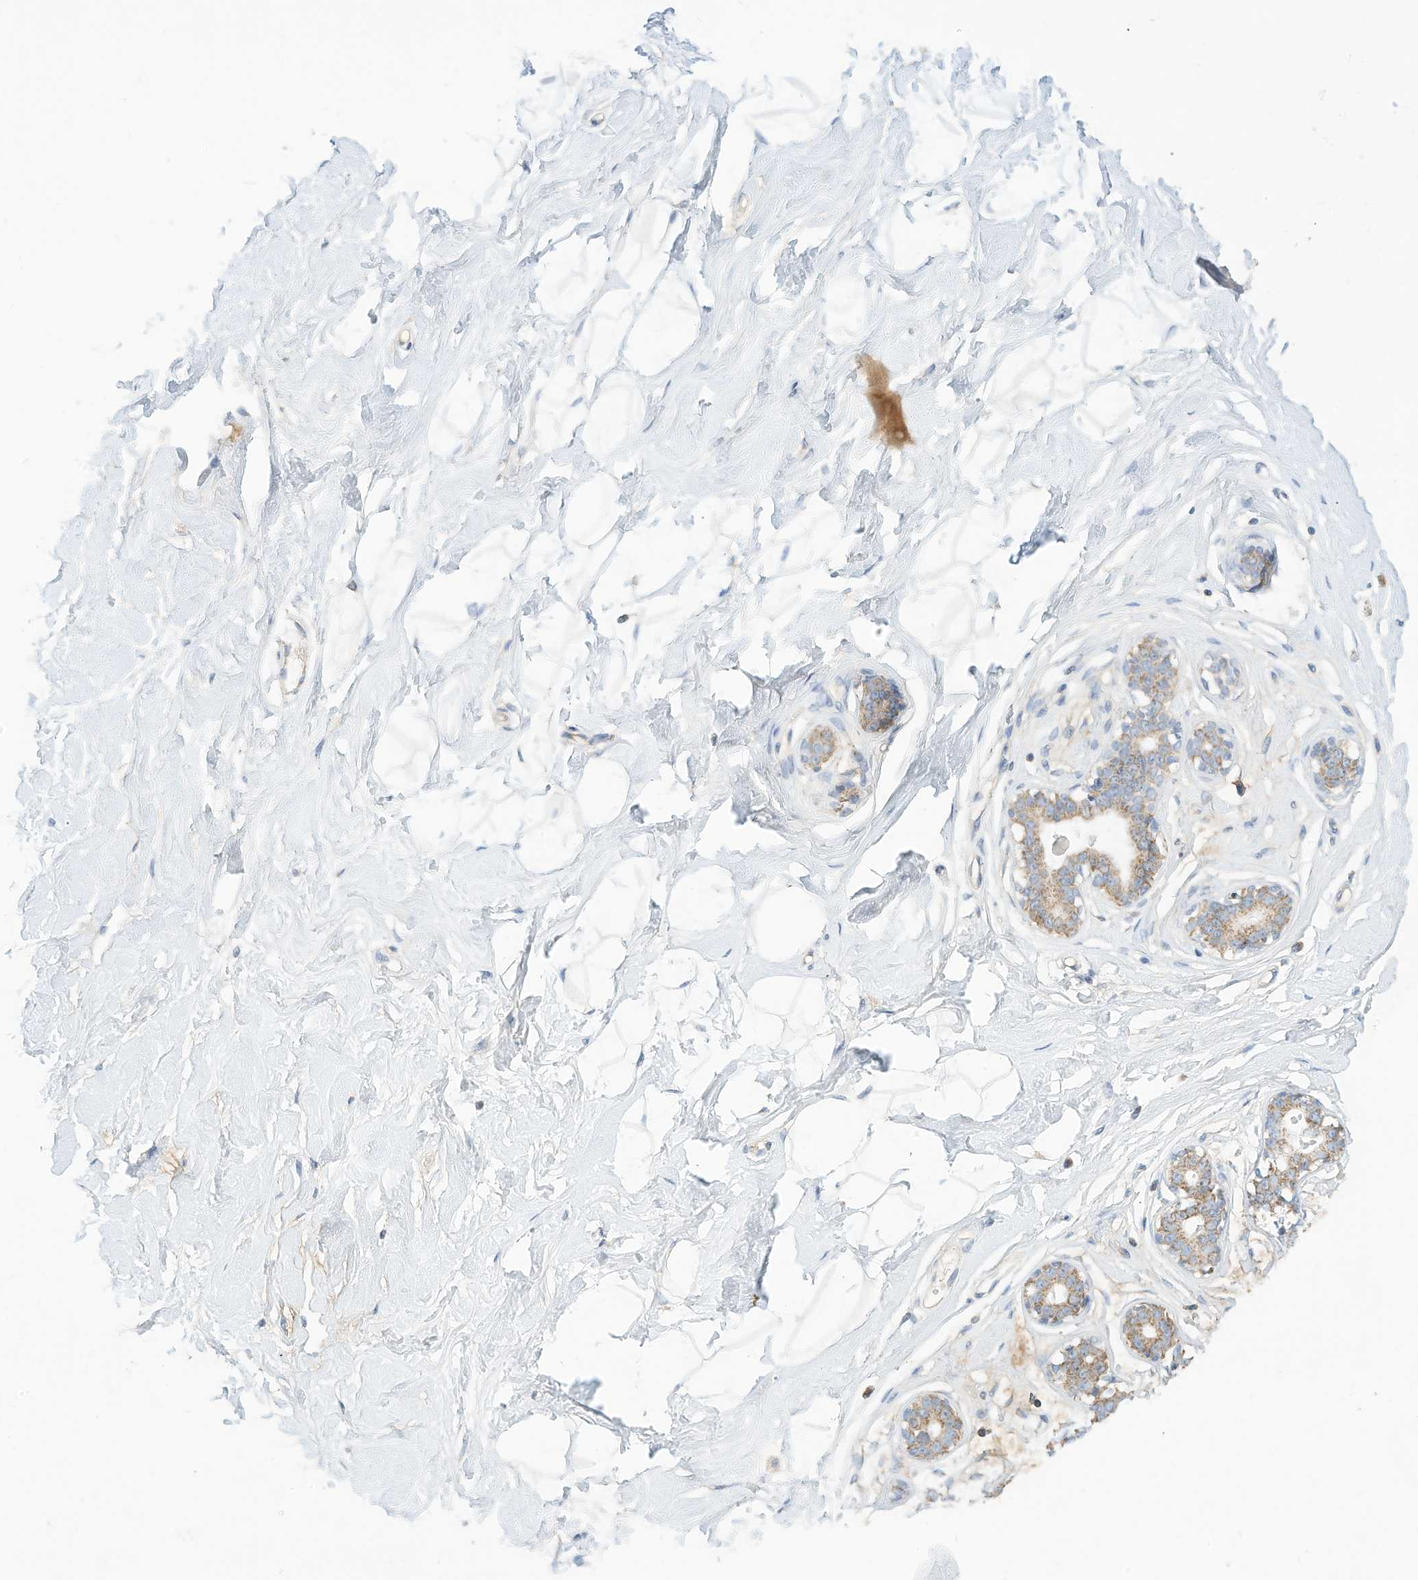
{"staining": {"intensity": "negative", "quantity": "none", "location": "none"}, "tissue": "breast", "cell_type": "Adipocytes", "image_type": "normal", "snomed": [{"axis": "morphology", "description": "Normal tissue, NOS"}, {"axis": "morphology", "description": "Adenoma, NOS"}, {"axis": "topography", "description": "Breast"}], "caption": "Immunohistochemical staining of normal breast reveals no significant staining in adipocytes.", "gene": "RHOH", "patient": {"sex": "female", "age": 23}}